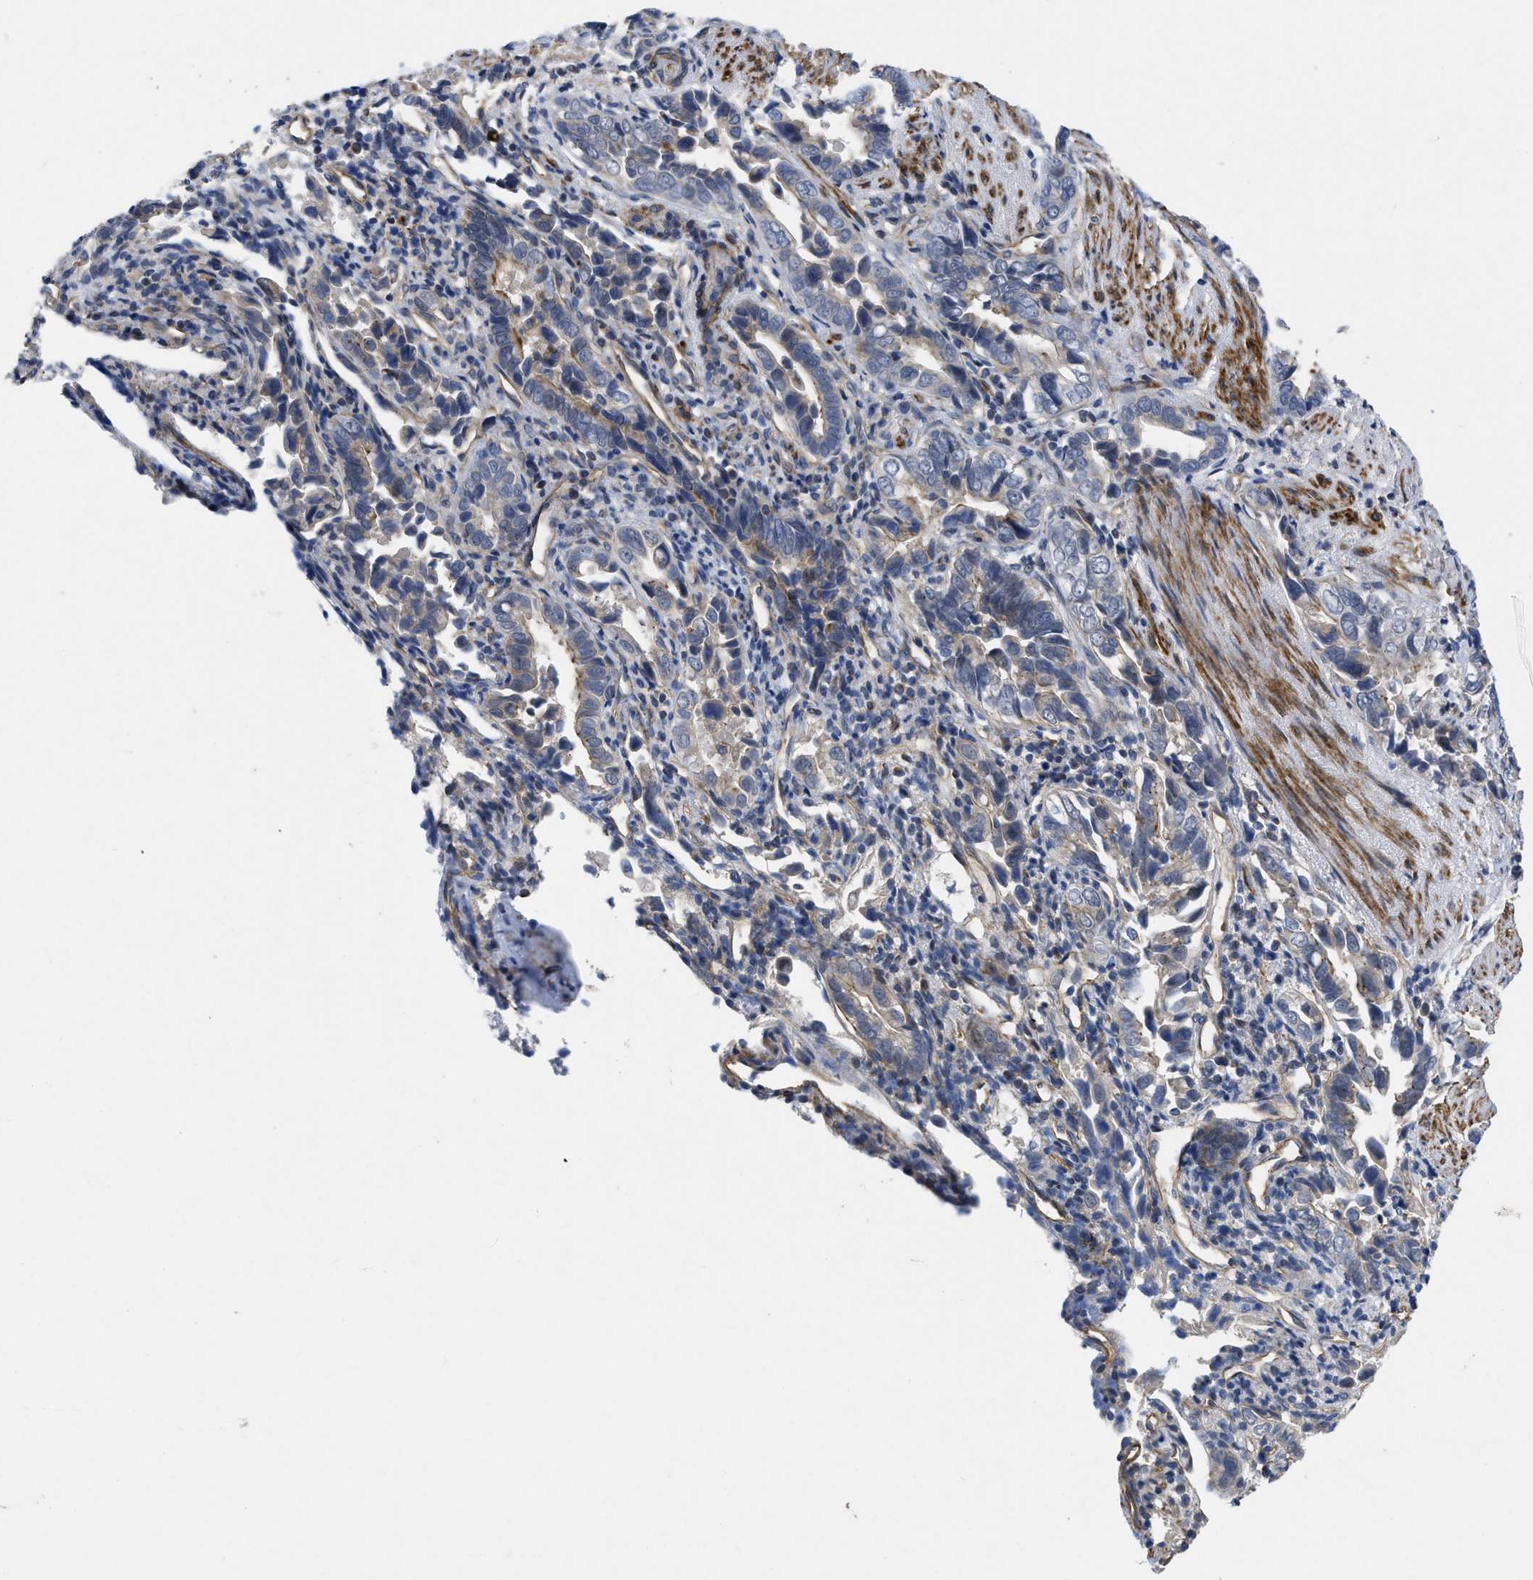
{"staining": {"intensity": "moderate", "quantity": "<25%", "location": "cytoplasmic/membranous"}, "tissue": "liver cancer", "cell_type": "Tumor cells", "image_type": "cancer", "snomed": [{"axis": "morphology", "description": "Cholangiocarcinoma"}, {"axis": "topography", "description": "Liver"}], "caption": "Human liver cholangiocarcinoma stained with a brown dye reveals moderate cytoplasmic/membranous positive expression in about <25% of tumor cells.", "gene": "ARHGEF26", "patient": {"sex": "female", "age": 79}}